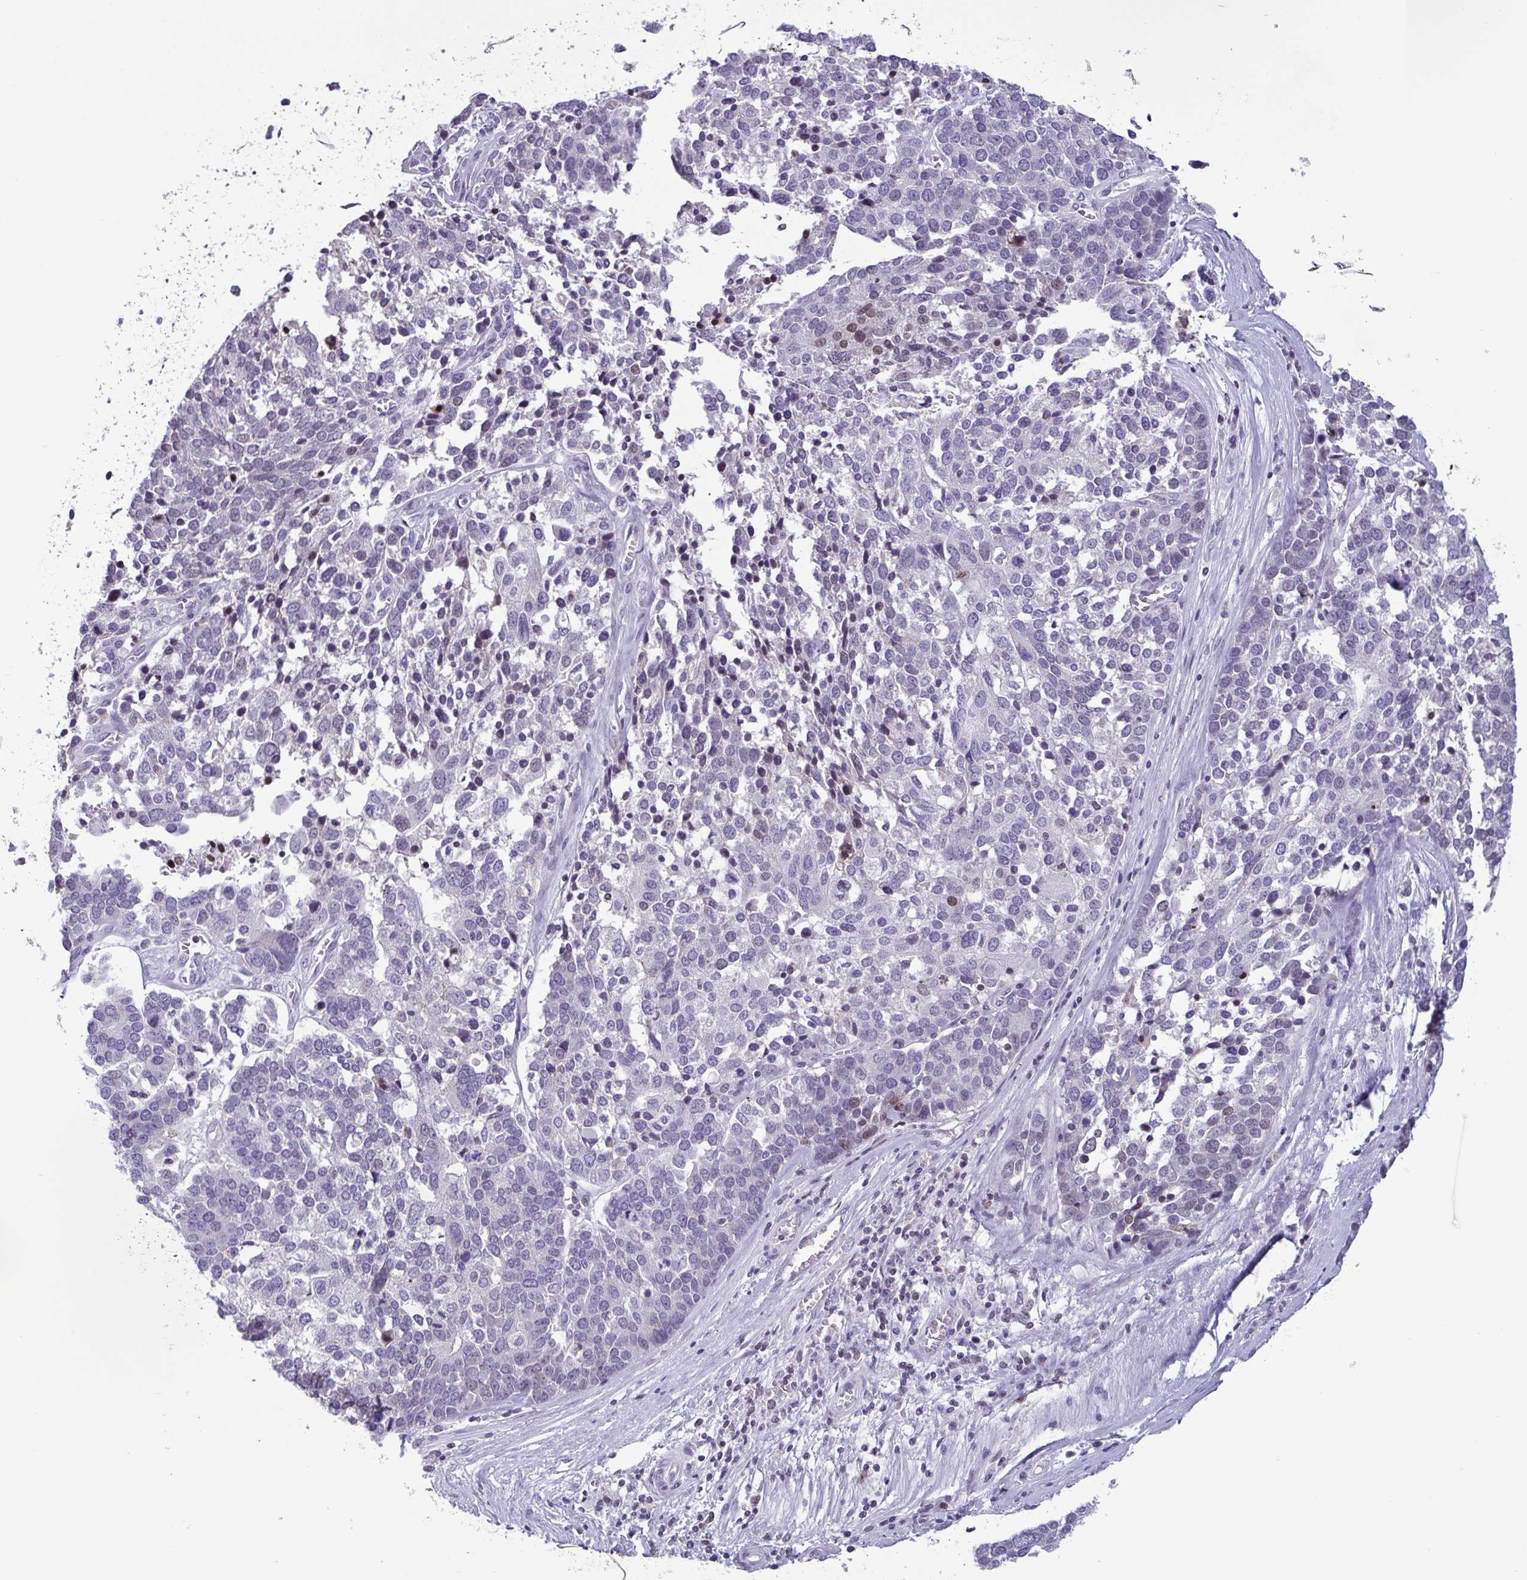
{"staining": {"intensity": "moderate", "quantity": "<25%", "location": "nuclear"}, "tissue": "ovarian cancer", "cell_type": "Tumor cells", "image_type": "cancer", "snomed": [{"axis": "morphology", "description": "Cystadenocarcinoma, serous, NOS"}, {"axis": "topography", "description": "Ovary"}], "caption": "Tumor cells display low levels of moderate nuclear positivity in about <25% of cells in human ovarian serous cystadenocarcinoma. The staining is performed using DAB (3,3'-diaminobenzidine) brown chromogen to label protein expression. The nuclei are counter-stained blue using hematoxylin.", "gene": "IRF1", "patient": {"sex": "female", "age": 44}}